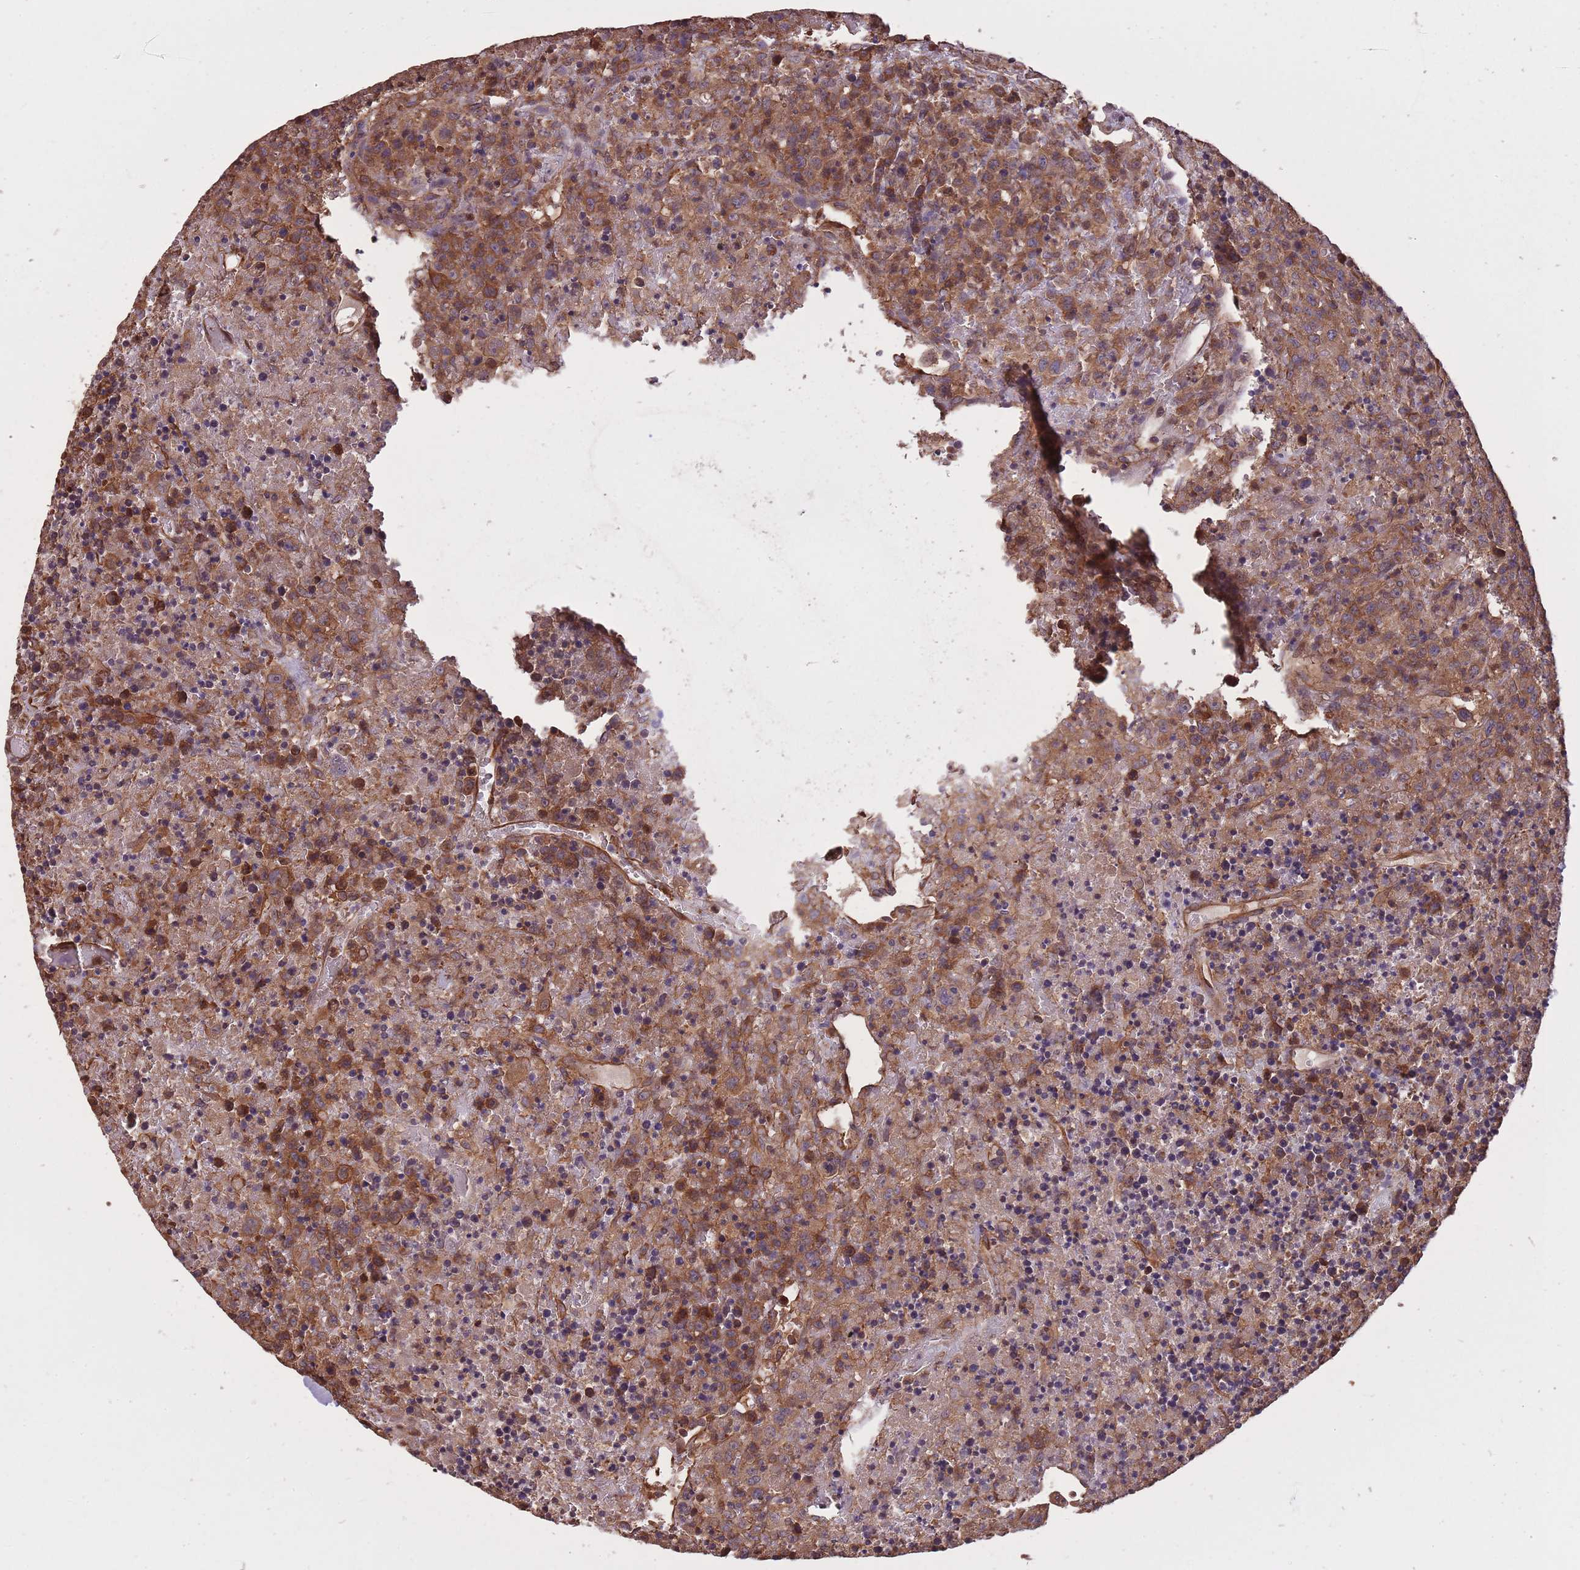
{"staining": {"intensity": "moderate", "quantity": ">75%", "location": "cytoplasmic/membranous"}, "tissue": "lymphoma", "cell_type": "Tumor cells", "image_type": "cancer", "snomed": [{"axis": "morphology", "description": "Malignant lymphoma, non-Hodgkin's type, High grade"}, {"axis": "topography", "description": "Lymph node"}], "caption": "A brown stain highlights moderate cytoplasmic/membranous expression of a protein in lymphoma tumor cells.", "gene": "ARMH3", "patient": {"sex": "male", "age": 16}}